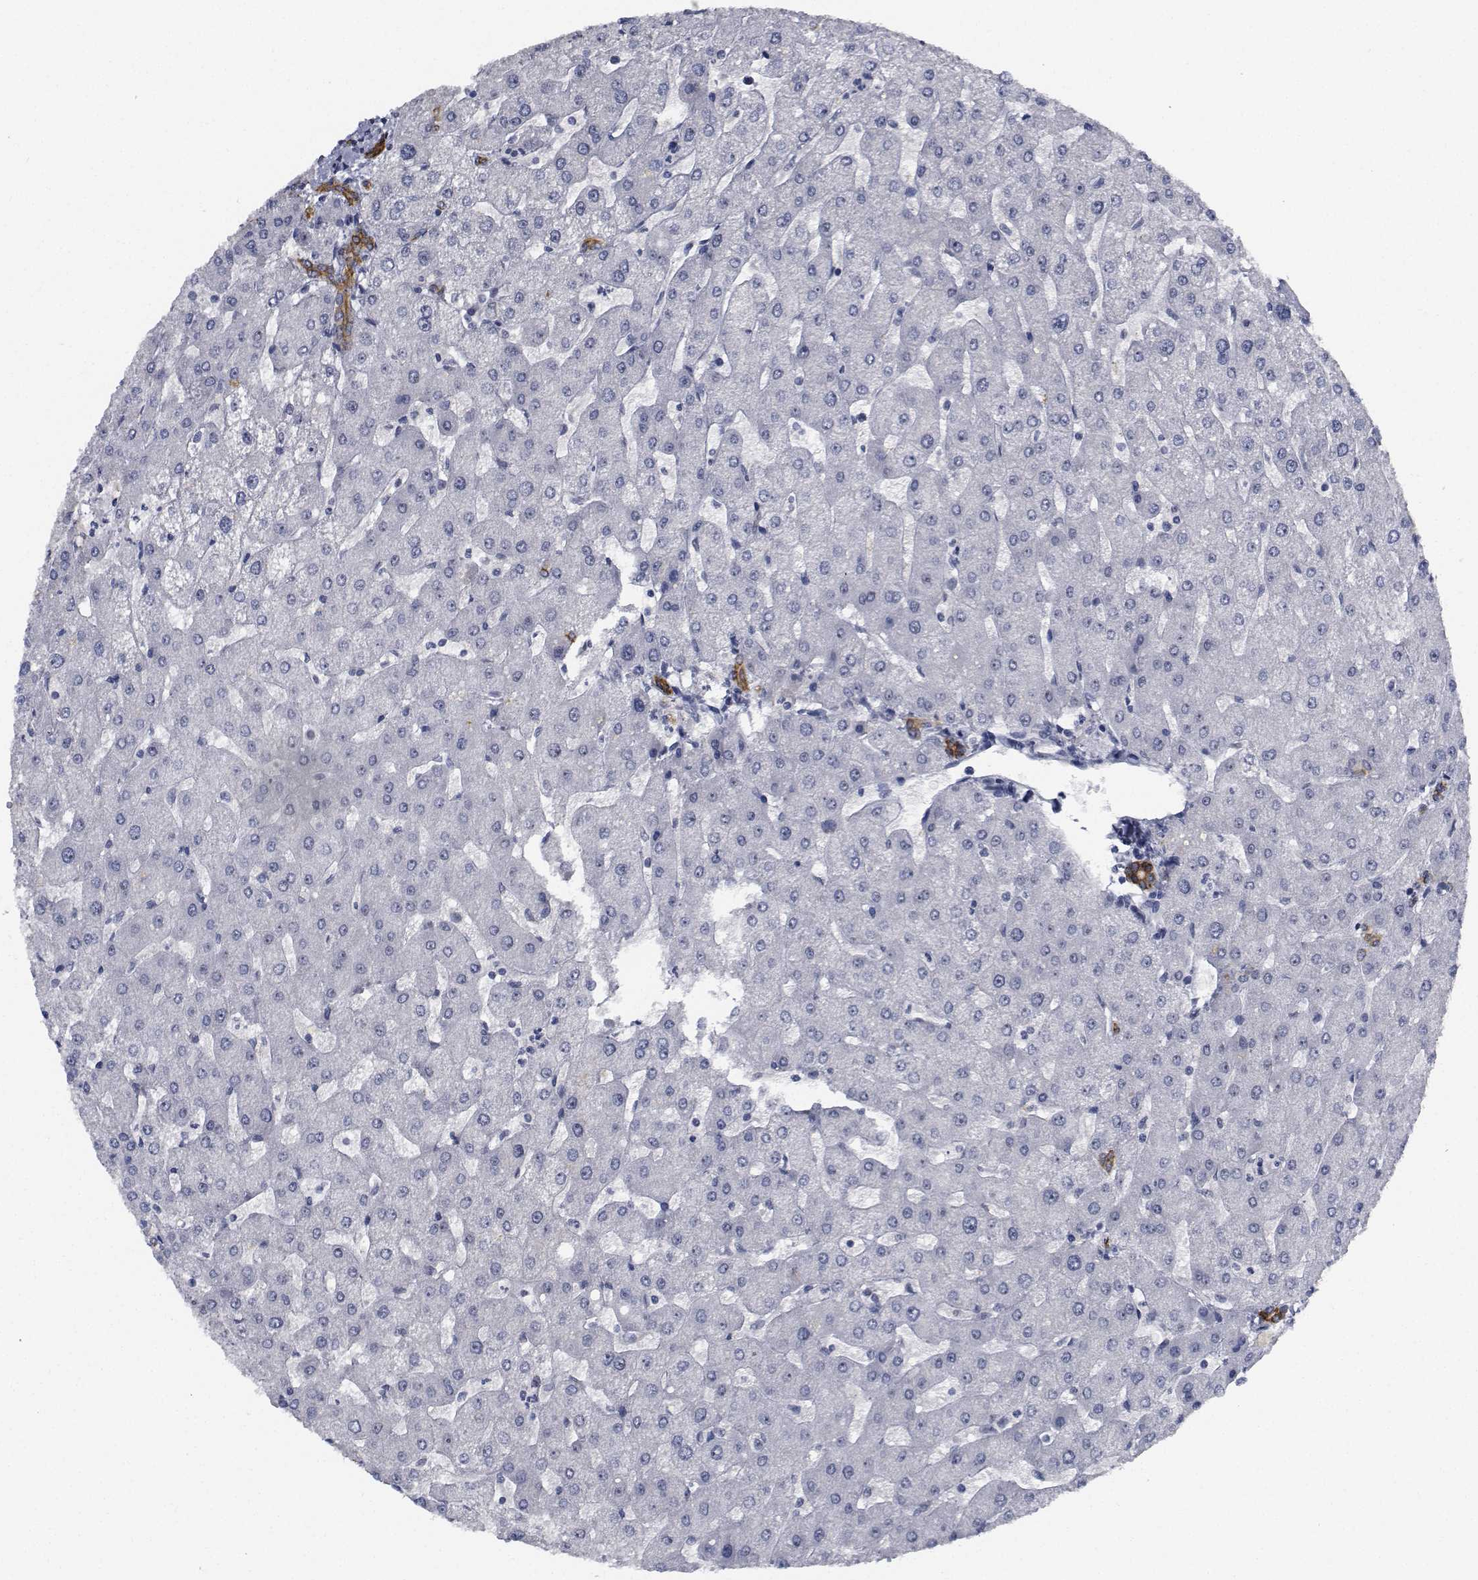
{"staining": {"intensity": "moderate", "quantity": ">75%", "location": "cytoplasmic/membranous"}, "tissue": "liver", "cell_type": "Cholangiocytes", "image_type": "normal", "snomed": [{"axis": "morphology", "description": "Normal tissue, NOS"}, {"axis": "topography", "description": "Liver"}], "caption": "Cholangiocytes exhibit medium levels of moderate cytoplasmic/membranous expression in about >75% of cells in benign liver.", "gene": "NVL", "patient": {"sex": "male", "age": 67}}